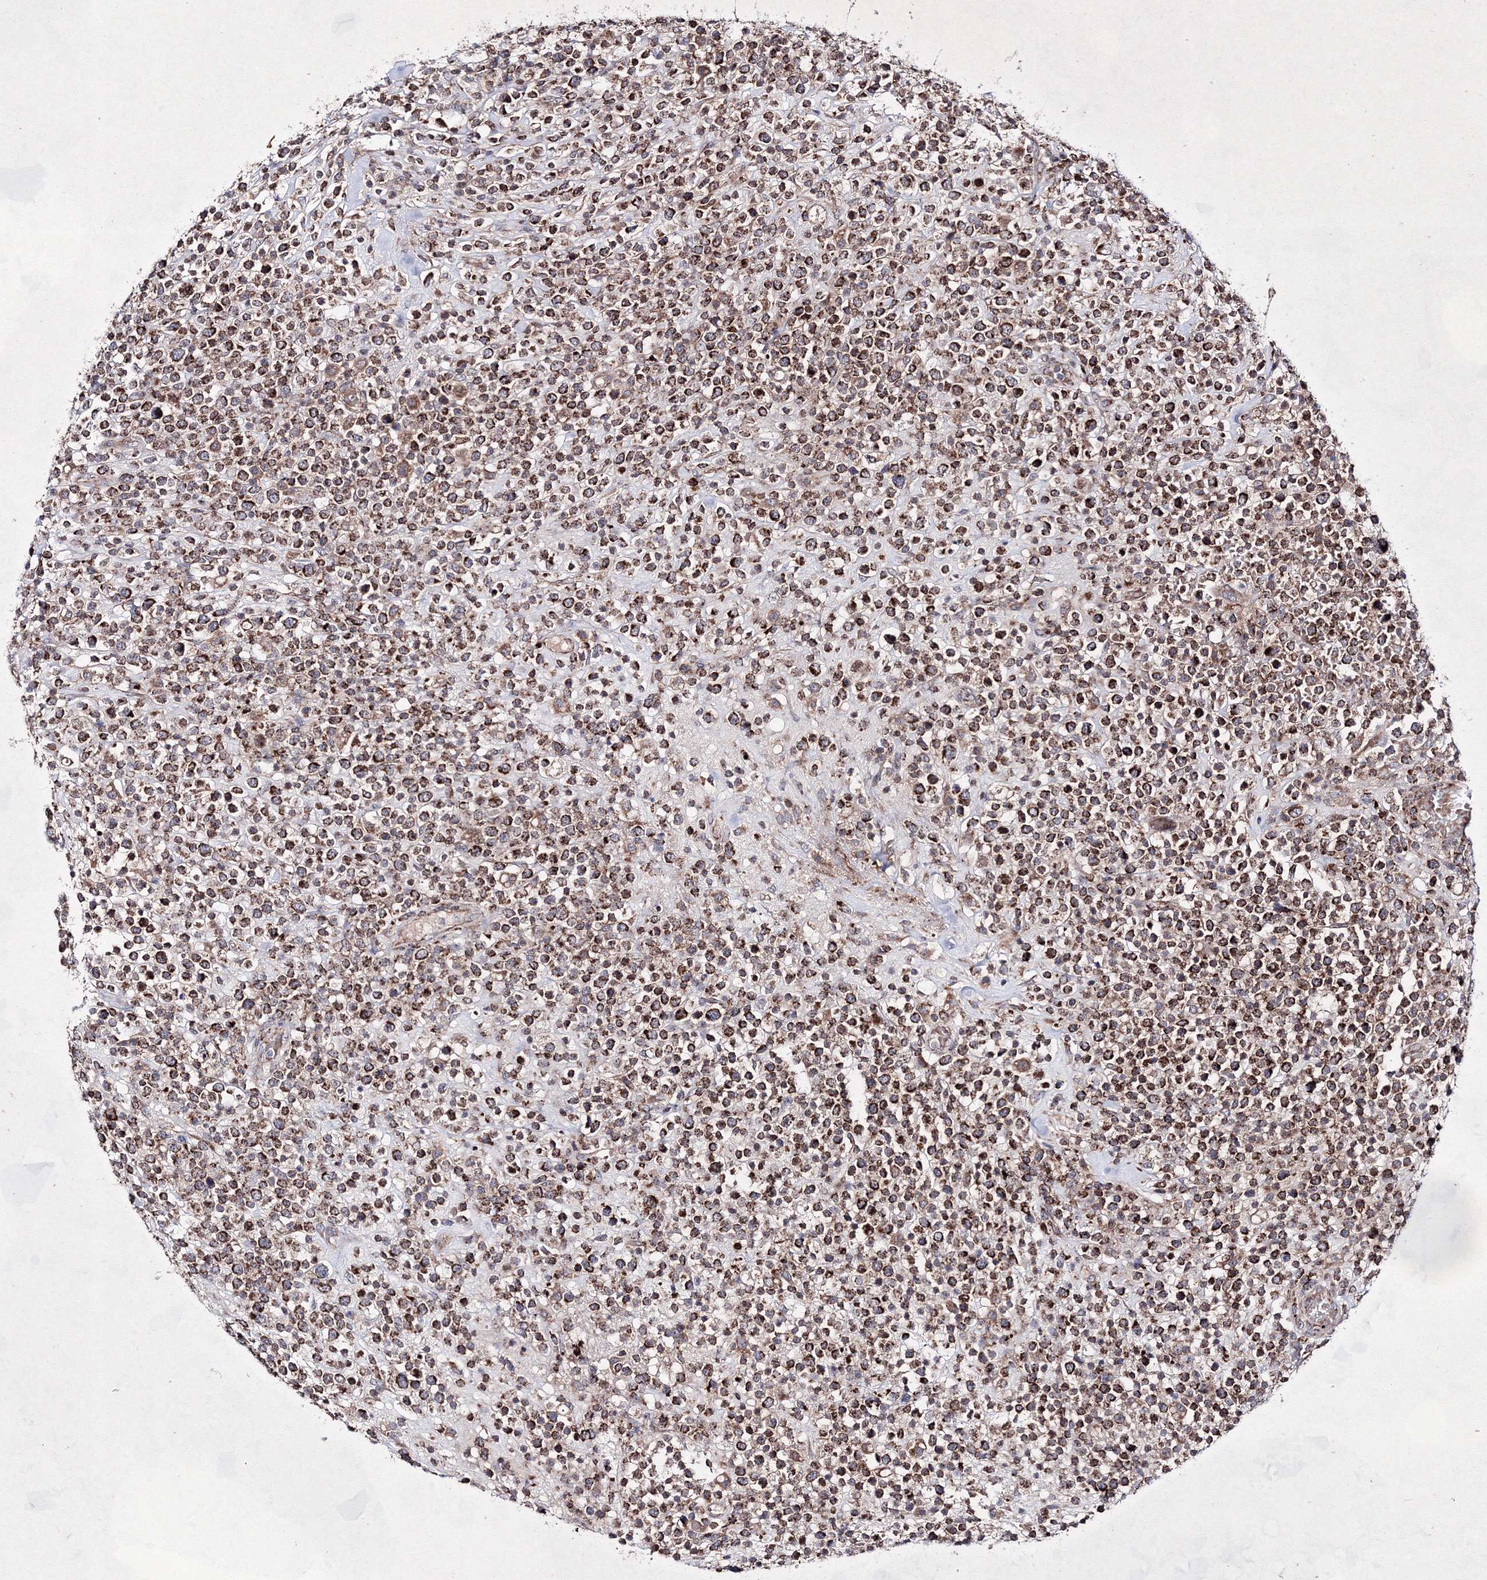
{"staining": {"intensity": "strong", "quantity": ">75%", "location": "cytoplasmic/membranous"}, "tissue": "lymphoma", "cell_type": "Tumor cells", "image_type": "cancer", "snomed": [{"axis": "morphology", "description": "Malignant lymphoma, non-Hodgkin's type, High grade"}, {"axis": "topography", "description": "Colon"}], "caption": "This image reveals IHC staining of human lymphoma, with high strong cytoplasmic/membranous staining in about >75% of tumor cells.", "gene": "GFM1", "patient": {"sex": "female", "age": 53}}